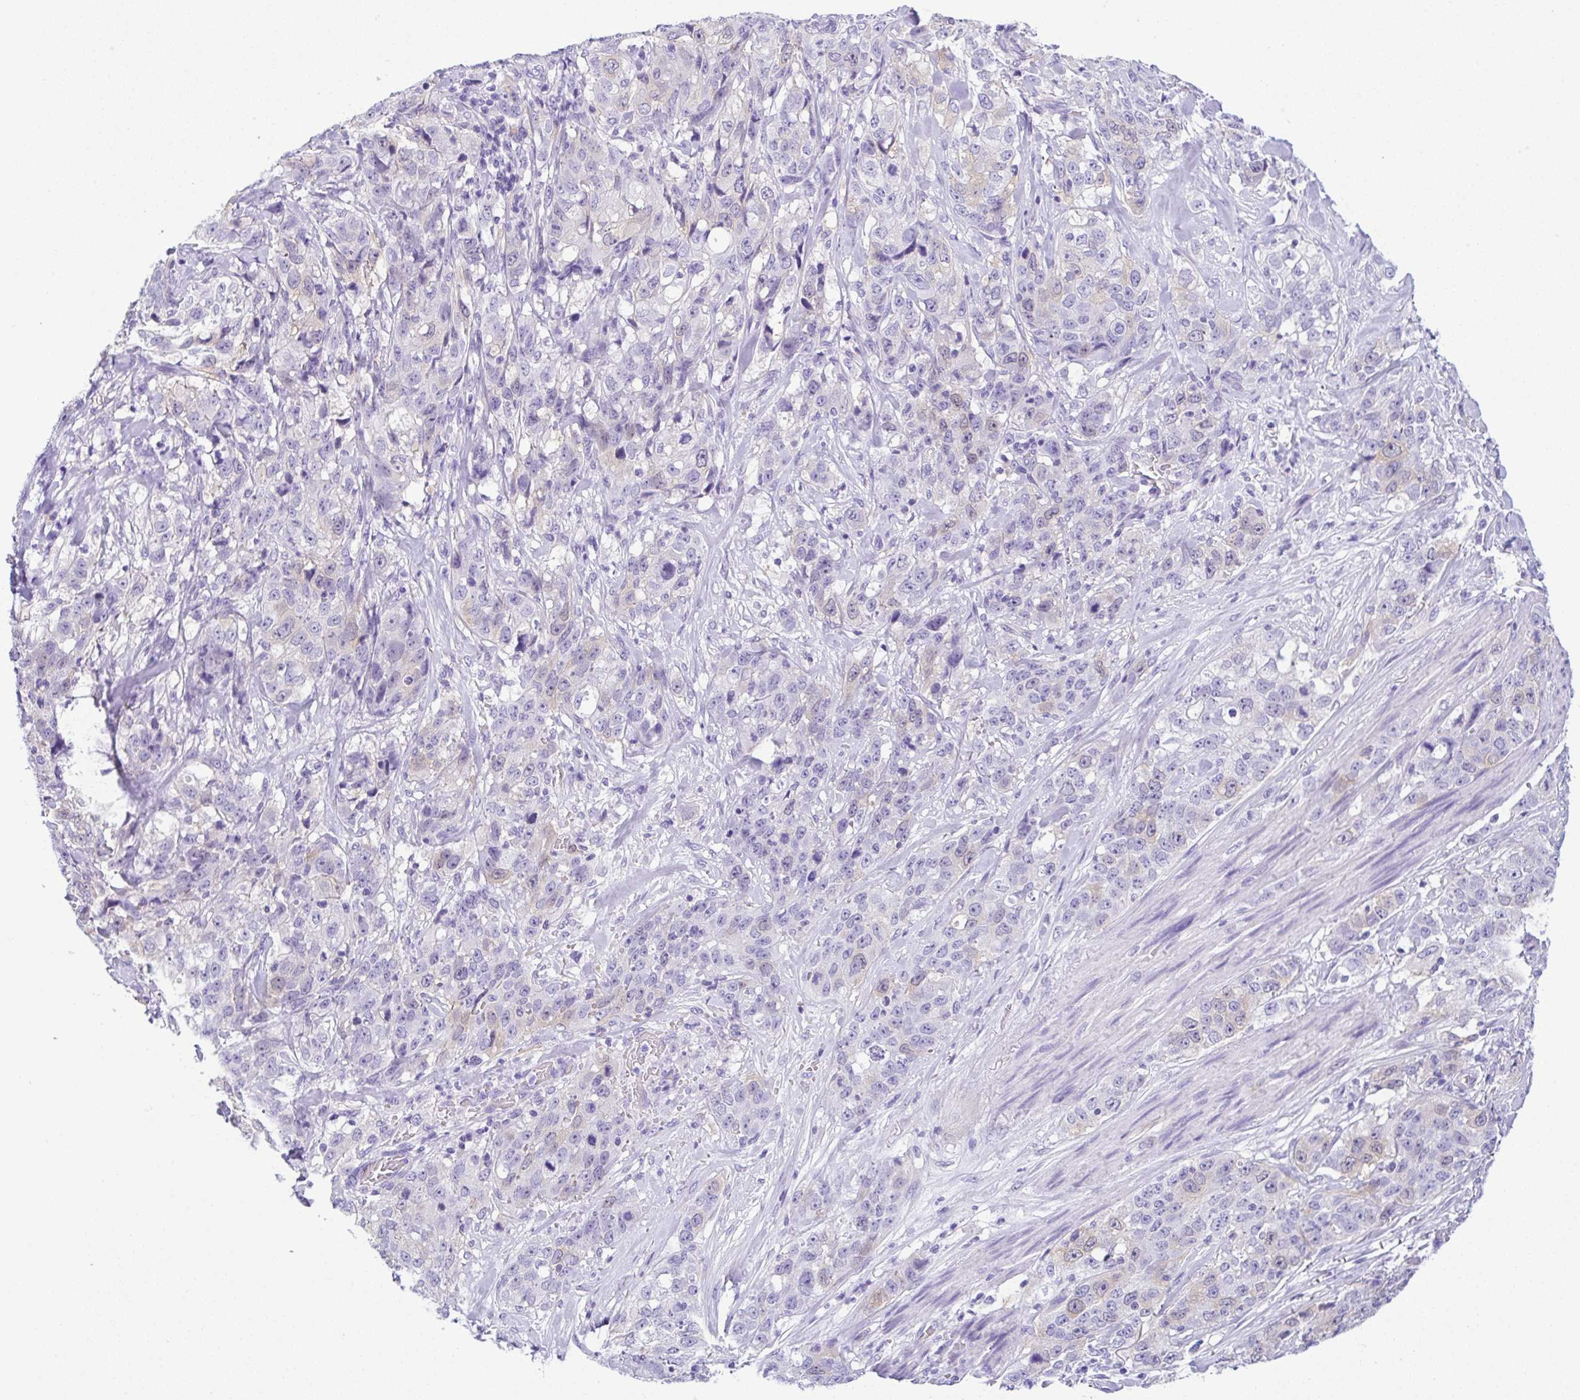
{"staining": {"intensity": "negative", "quantity": "none", "location": "none"}, "tissue": "stomach cancer", "cell_type": "Tumor cells", "image_type": "cancer", "snomed": [{"axis": "morphology", "description": "Adenocarcinoma, NOS"}, {"axis": "topography", "description": "Stomach"}], "caption": "Tumor cells are negative for brown protein staining in stomach cancer (adenocarcinoma). (DAB immunohistochemistry (IHC) with hematoxylin counter stain).", "gene": "RRM2", "patient": {"sex": "male", "age": 48}}